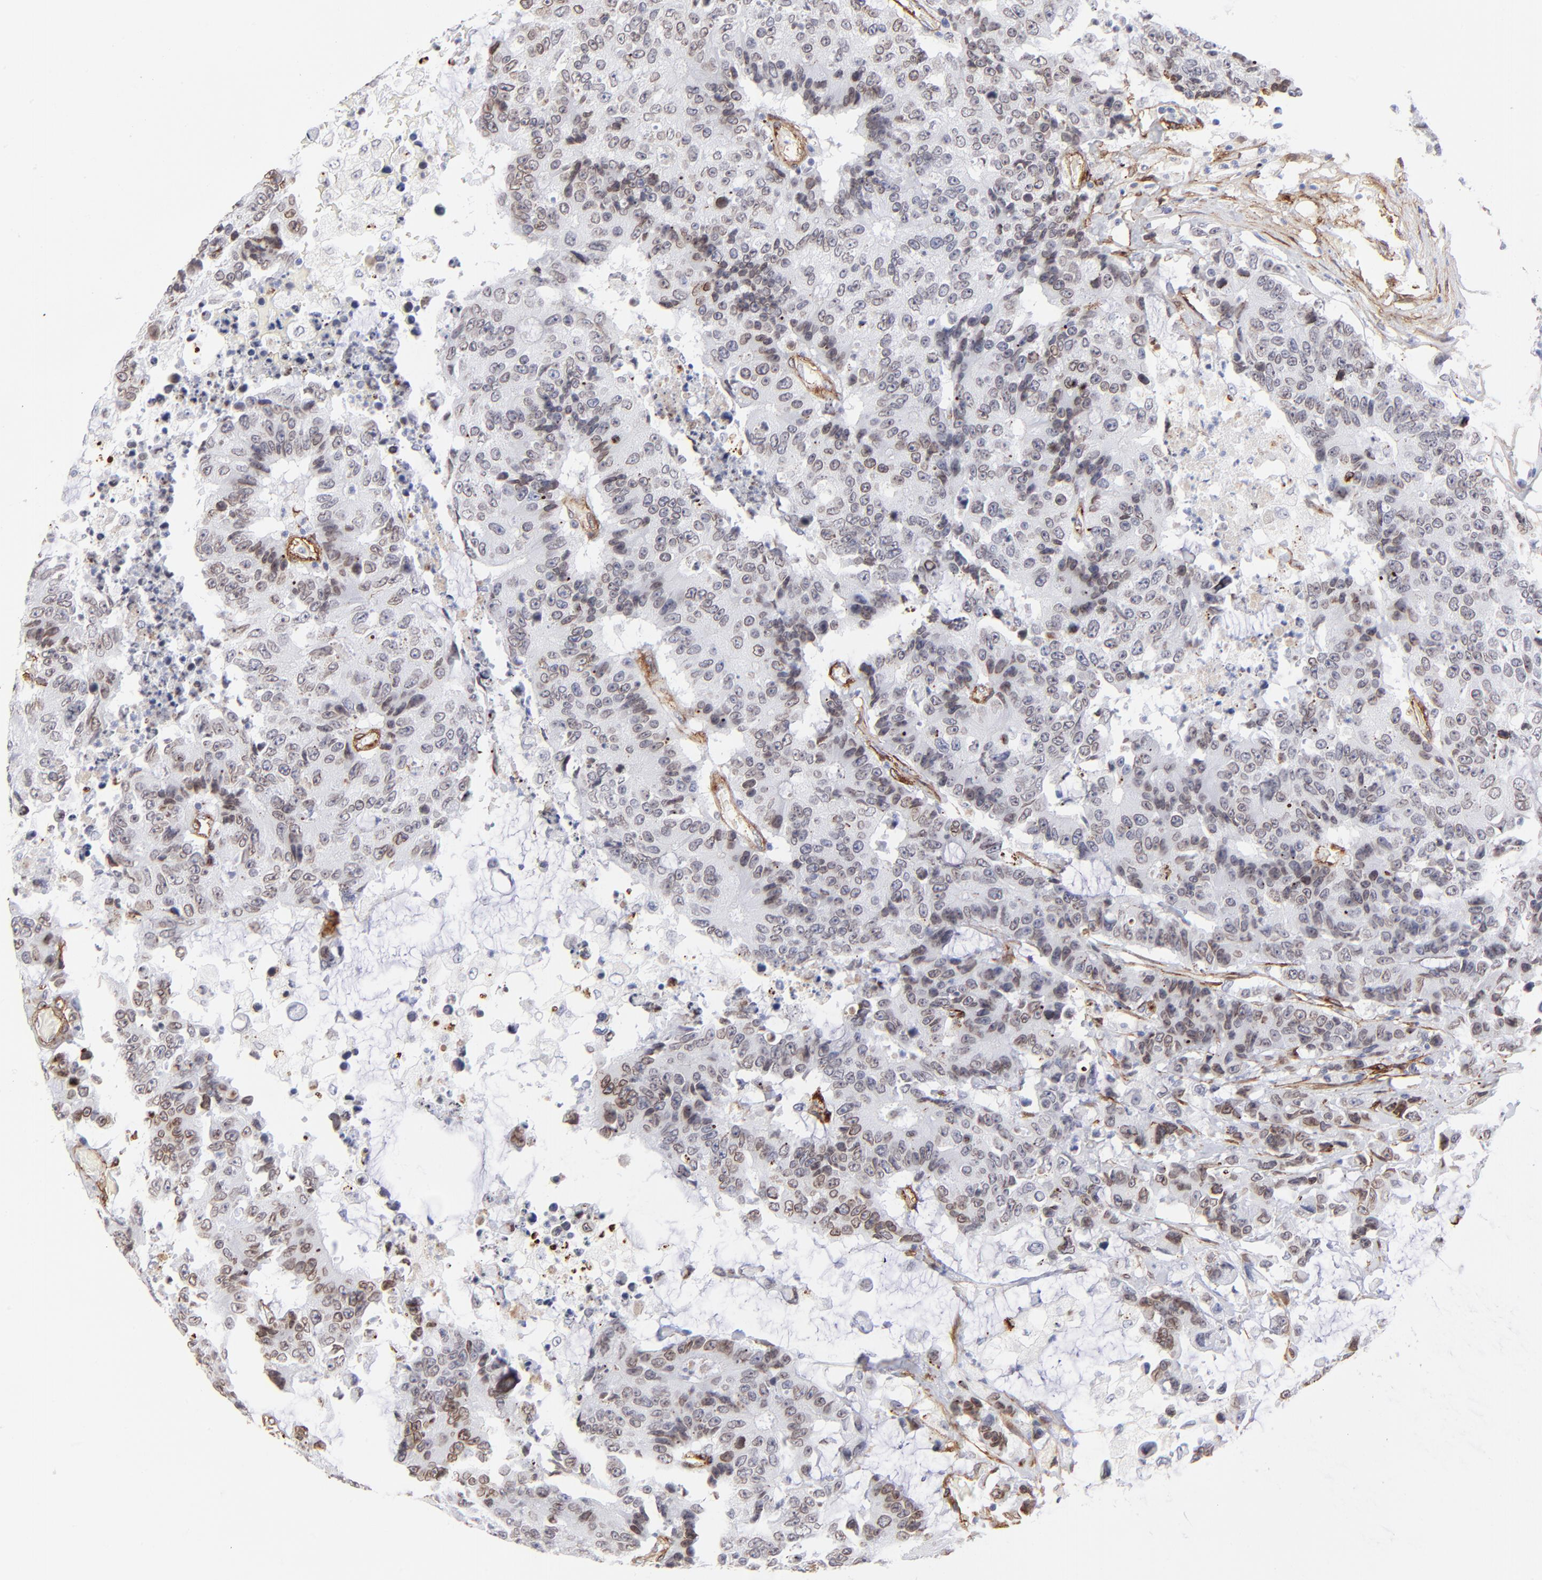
{"staining": {"intensity": "moderate", "quantity": "<25%", "location": "cytoplasmic/membranous,nuclear"}, "tissue": "colorectal cancer", "cell_type": "Tumor cells", "image_type": "cancer", "snomed": [{"axis": "morphology", "description": "Adenocarcinoma, NOS"}, {"axis": "topography", "description": "Colon"}], "caption": "Adenocarcinoma (colorectal) was stained to show a protein in brown. There is low levels of moderate cytoplasmic/membranous and nuclear staining in approximately <25% of tumor cells. Immunohistochemistry stains the protein in brown and the nuclei are stained blue.", "gene": "PDGFRB", "patient": {"sex": "female", "age": 86}}